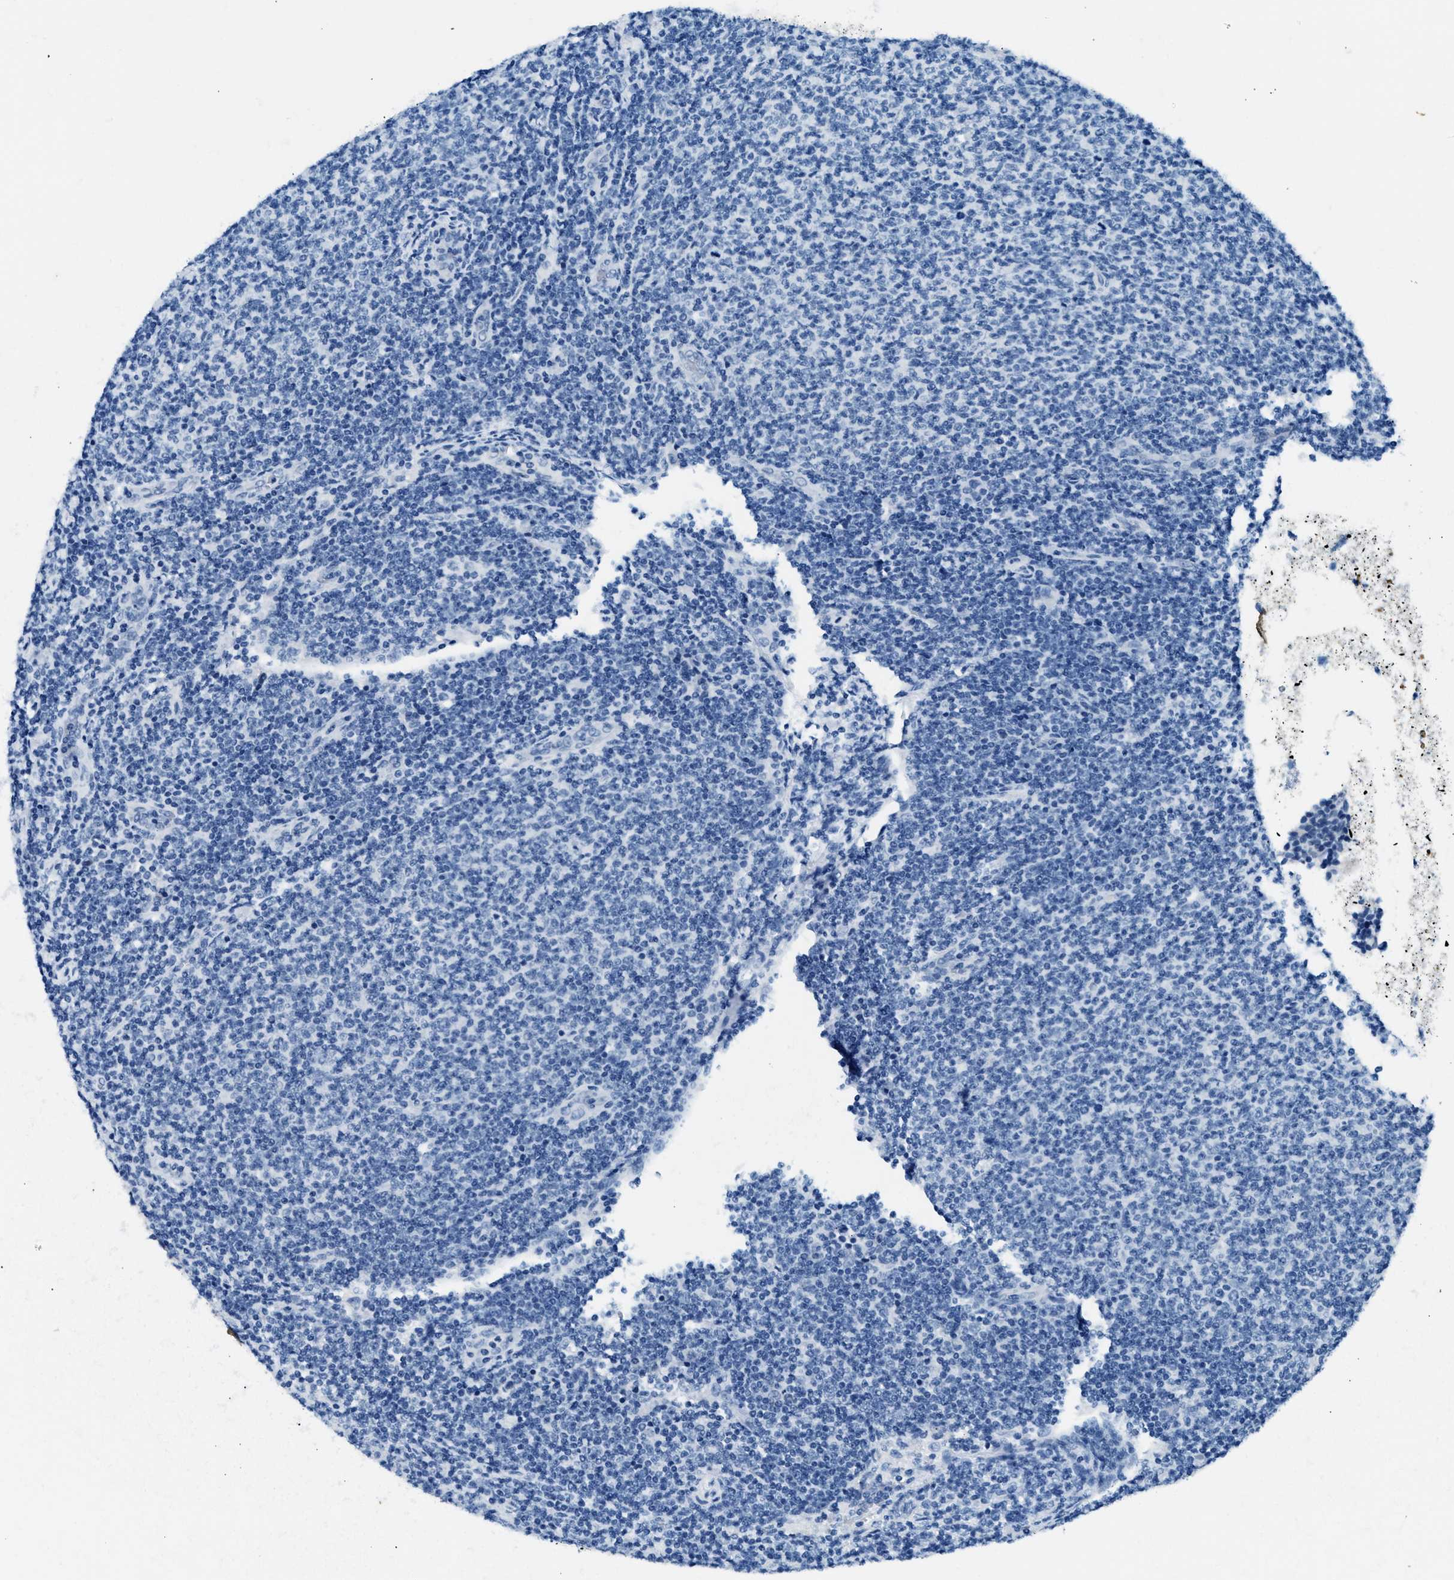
{"staining": {"intensity": "negative", "quantity": "none", "location": "none"}, "tissue": "lymphoma", "cell_type": "Tumor cells", "image_type": "cancer", "snomed": [{"axis": "morphology", "description": "Malignant lymphoma, non-Hodgkin's type, Low grade"}, {"axis": "topography", "description": "Lymph node"}], "caption": "This is an immunohistochemistry image of low-grade malignant lymphoma, non-Hodgkin's type. There is no expression in tumor cells.", "gene": "CFAP20", "patient": {"sex": "male", "age": 66}}